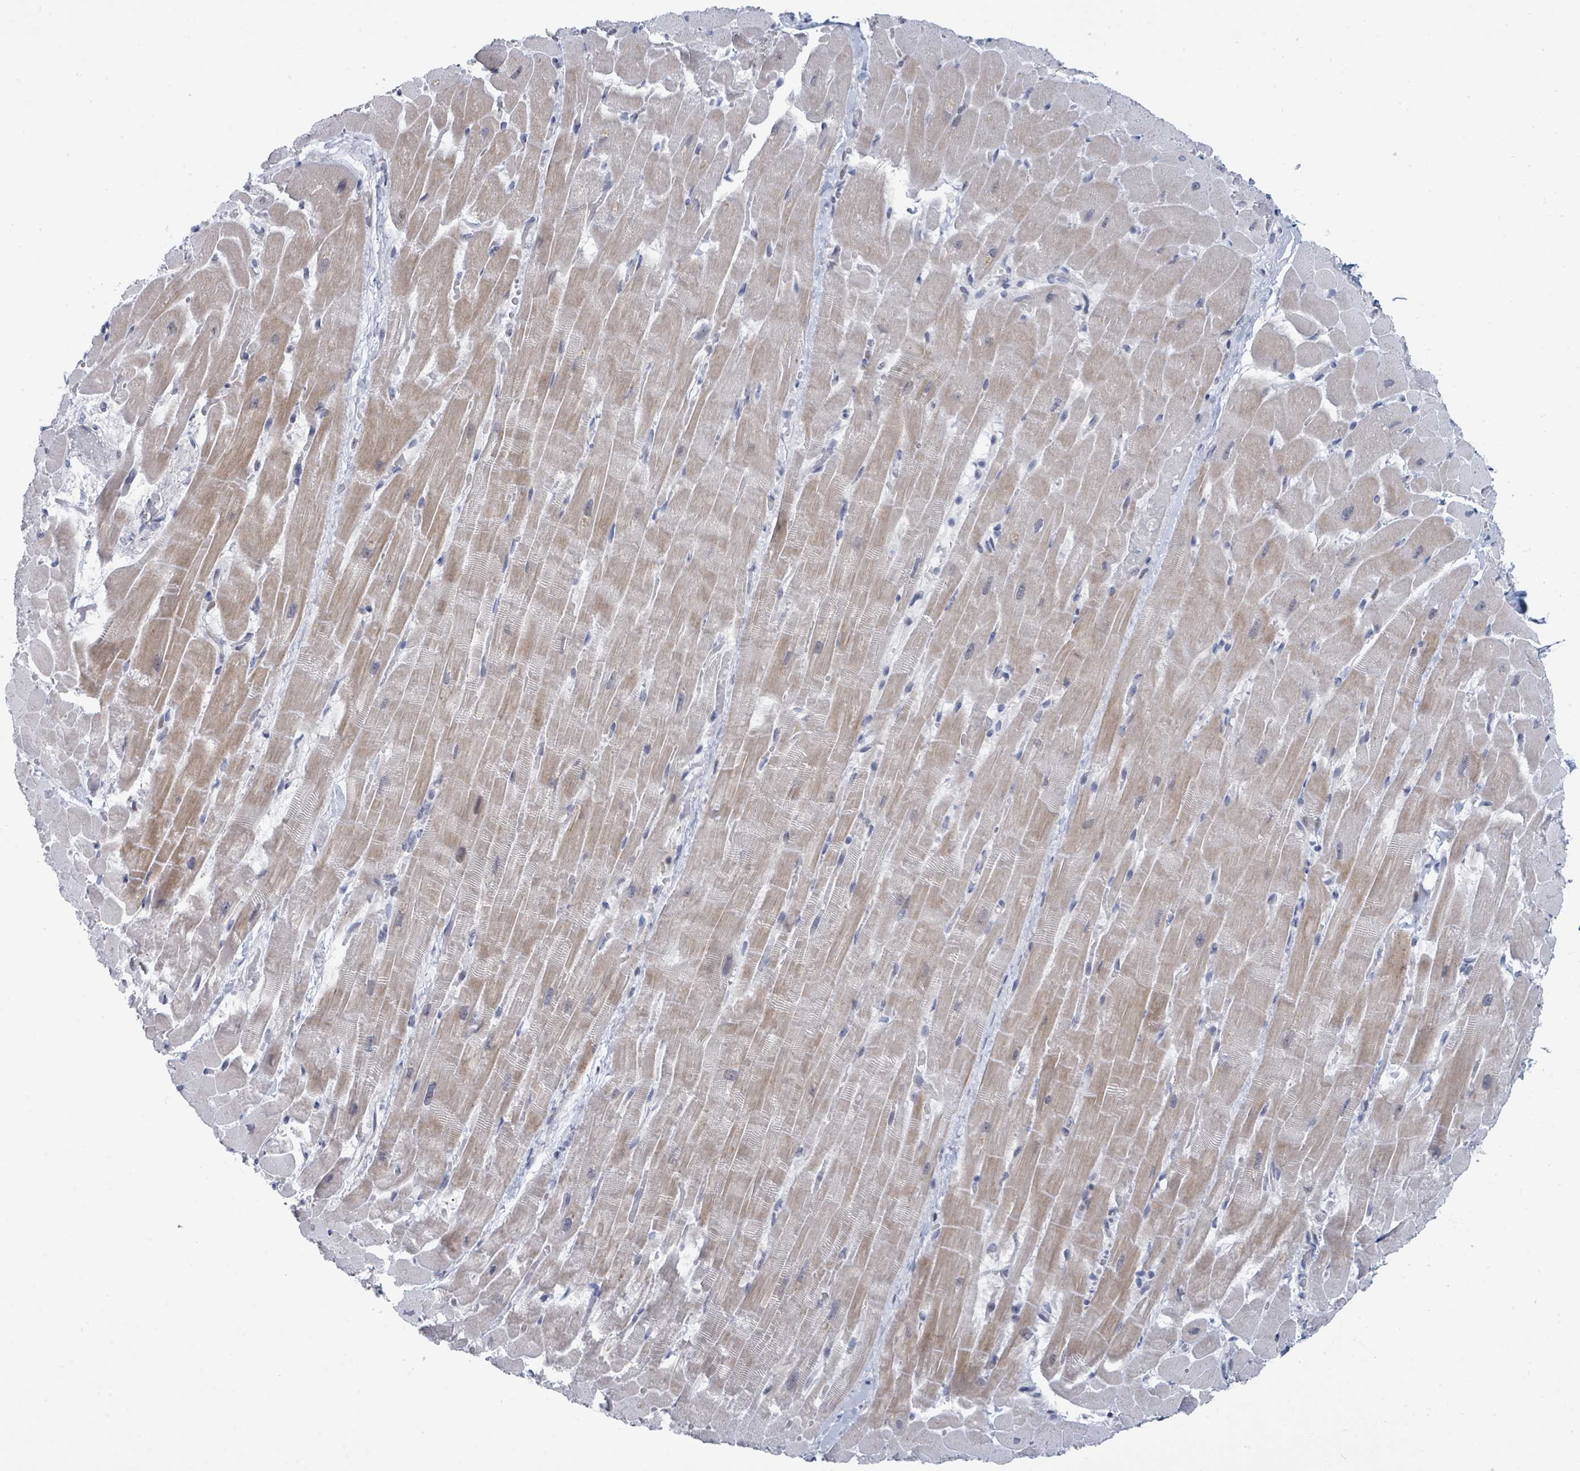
{"staining": {"intensity": "weak", "quantity": "25%-75%", "location": "cytoplasmic/membranous,nuclear"}, "tissue": "heart muscle", "cell_type": "Cardiomyocytes", "image_type": "normal", "snomed": [{"axis": "morphology", "description": "Normal tissue, NOS"}, {"axis": "topography", "description": "Heart"}], "caption": "A photomicrograph showing weak cytoplasmic/membranous,nuclear expression in about 25%-75% of cardiomyocytes in benign heart muscle, as visualized by brown immunohistochemical staining.", "gene": "CT45A10", "patient": {"sex": "male", "age": 37}}